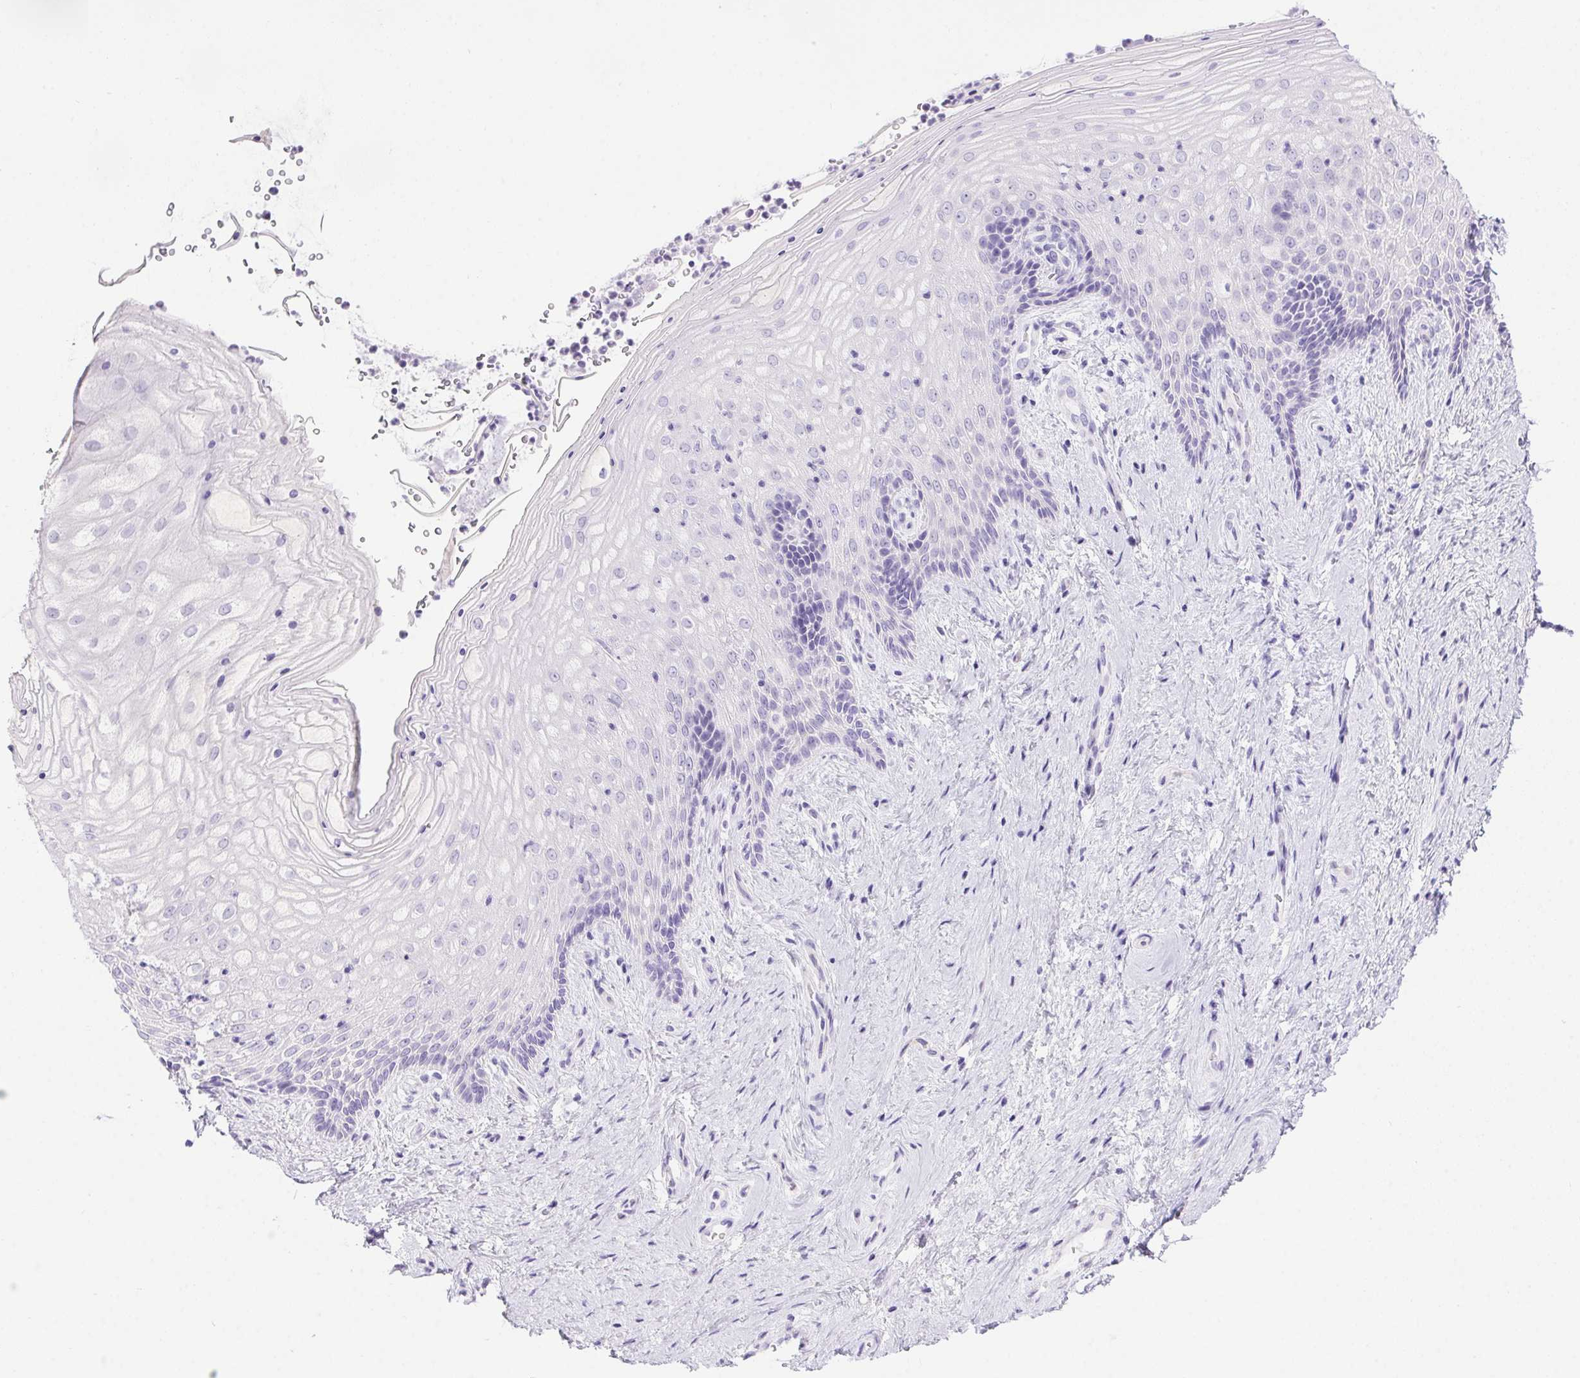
{"staining": {"intensity": "negative", "quantity": "none", "location": "none"}, "tissue": "vagina", "cell_type": "Squamous epithelial cells", "image_type": "normal", "snomed": [{"axis": "morphology", "description": "Normal tissue, NOS"}, {"axis": "topography", "description": "Vagina"}], "caption": "Squamous epithelial cells show no significant positivity in unremarkable vagina. (Stains: DAB (3,3'-diaminobenzidine) immunohistochemistry with hematoxylin counter stain, Microscopy: brightfield microscopy at high magnification).", "gene": "ERP27", "patient": {"sex": "female", "age": 45}}